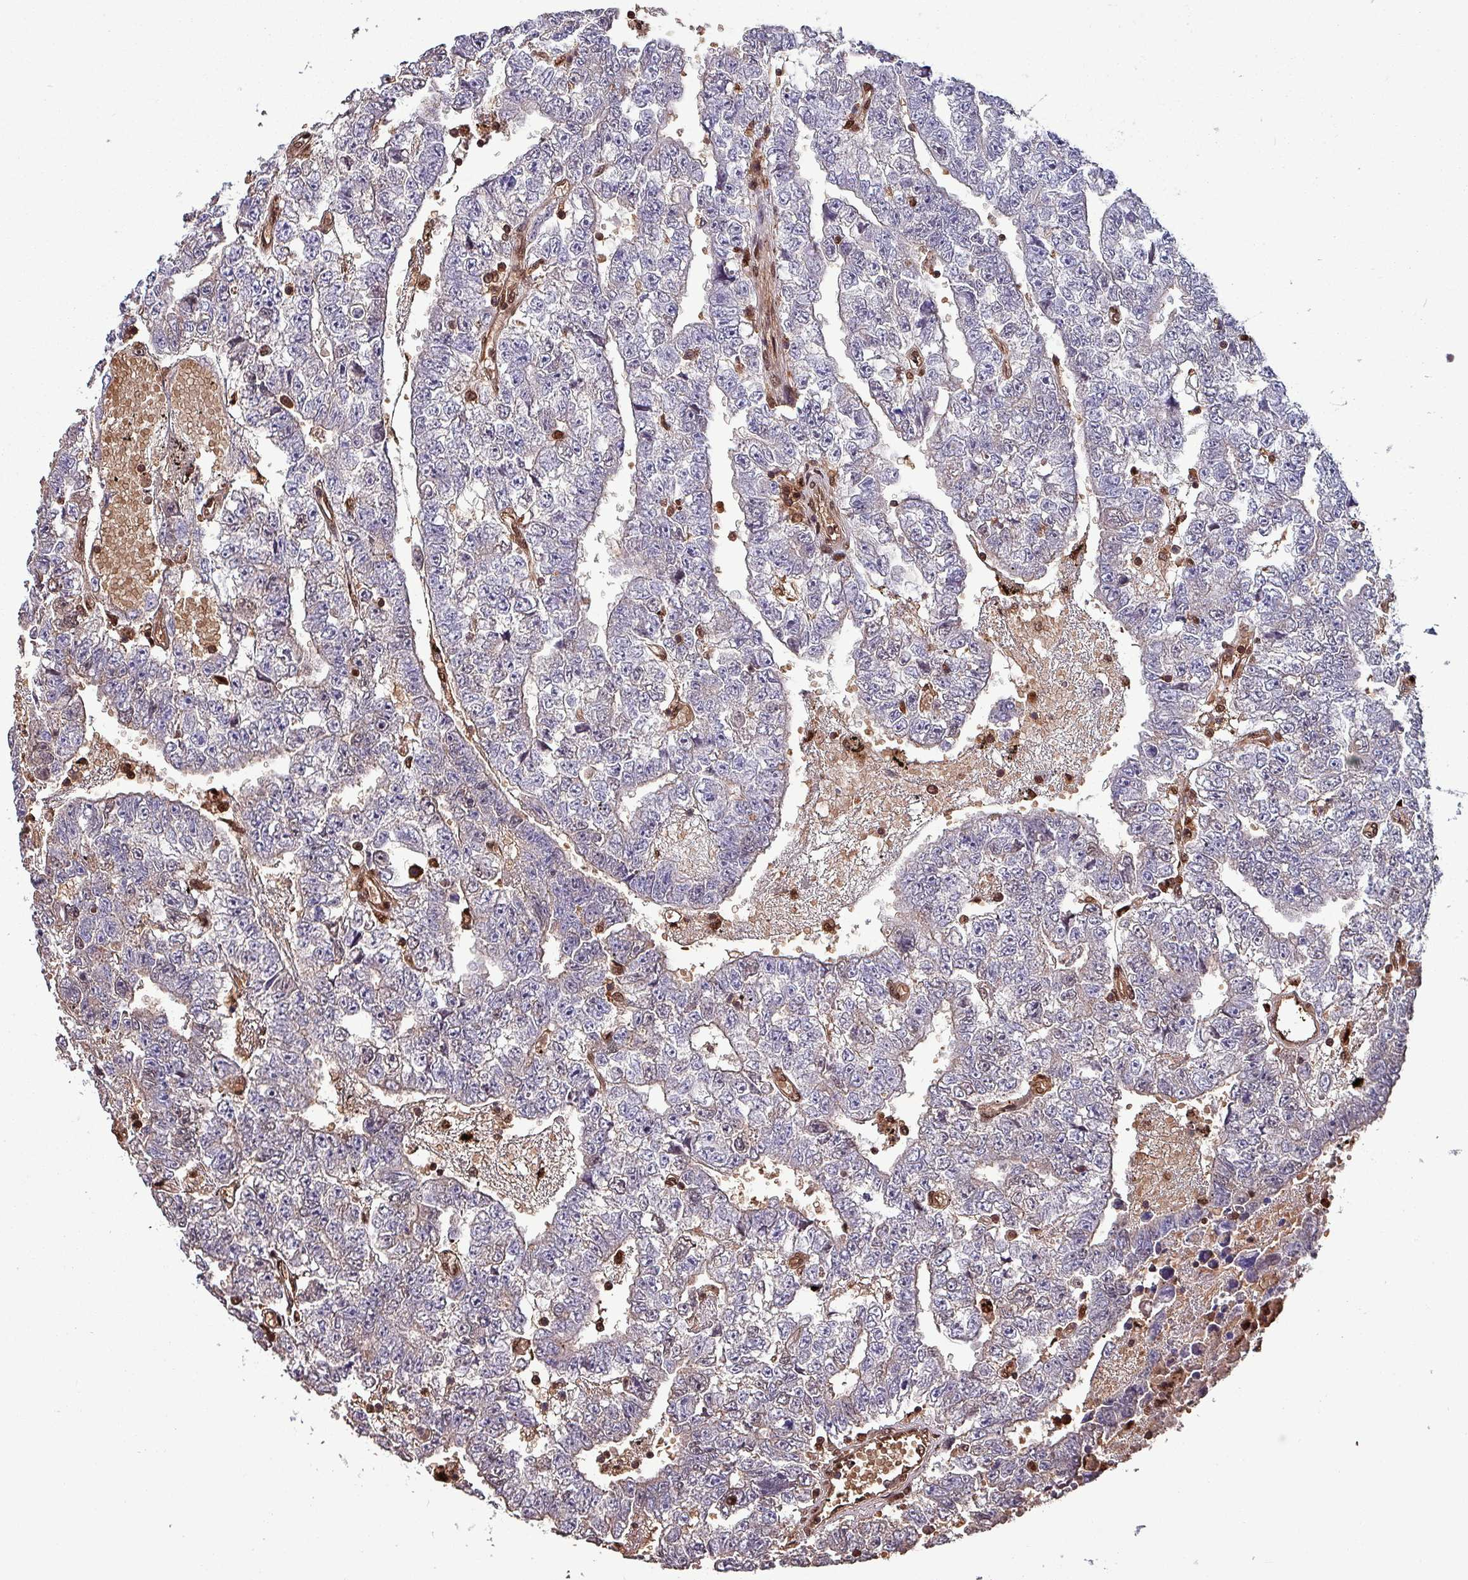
{"staining": {"intensity": "negative", "quantity": "none", "location": "none"}, "tissue": "testis cancer", "cell_type": "Tumor cells", "image_type": "cancer", "snomed": [{"axis": "morphology", "description": "Carcinoma, Embryonal, NOS"}, {"axis": "topography", "description": "Testis"}], "caption": "Immunohistochemistry (IHC) histopathology image of neoplastic tissue: human testis cancer stained with DAB (3,3'-diaminobenzidine) demonstrates no significant protein staining in tumor cells. (Brightfield microscopy of DAB immunohistochemistry (IHC) at high magnification).", "gene": "PSMB8", "patient": {"sex": "male", "age": 25}}